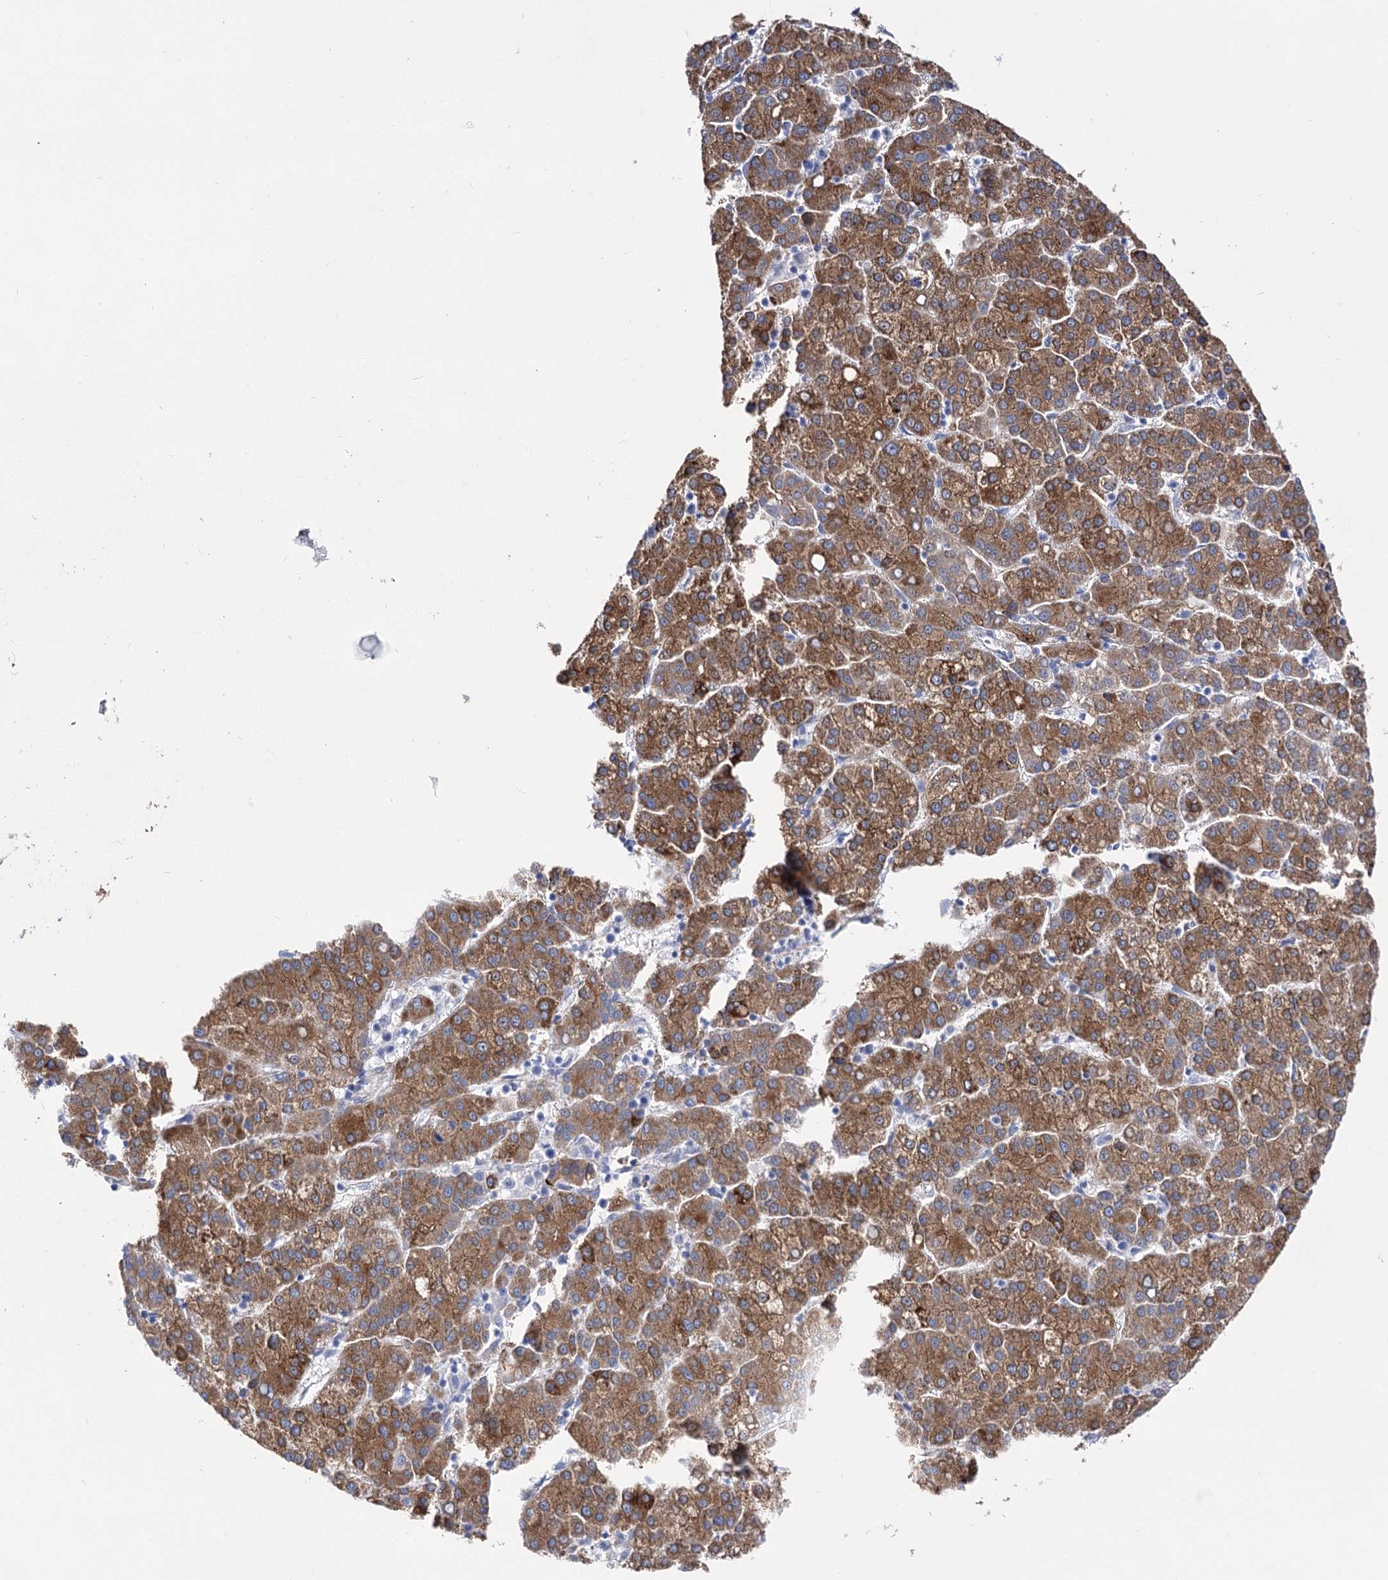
{"staining": {"intensity": "moderate", "quantity": ">75%", "location": "cytoplasmic/membranous"}, "tissue": "liver cancer", "cell_type": "Tumor cells", "image_type": "cancer", "snomed": [{"axis": "morphology", "description": "Carcinoma, Hepatocellular, NOS"}, {"axis": "topography", "description": "Liver"}], "caption": "IHC (DAB) staining of human liver cancer exhibits moderate cytoplasmic/membranous protein staining in approximately >75% of tumor cells. The protein is shown in brown color, while the nuclei are stained blue.", "gene": "NRAP", "patient": {"sex": "female", "age": 58}}